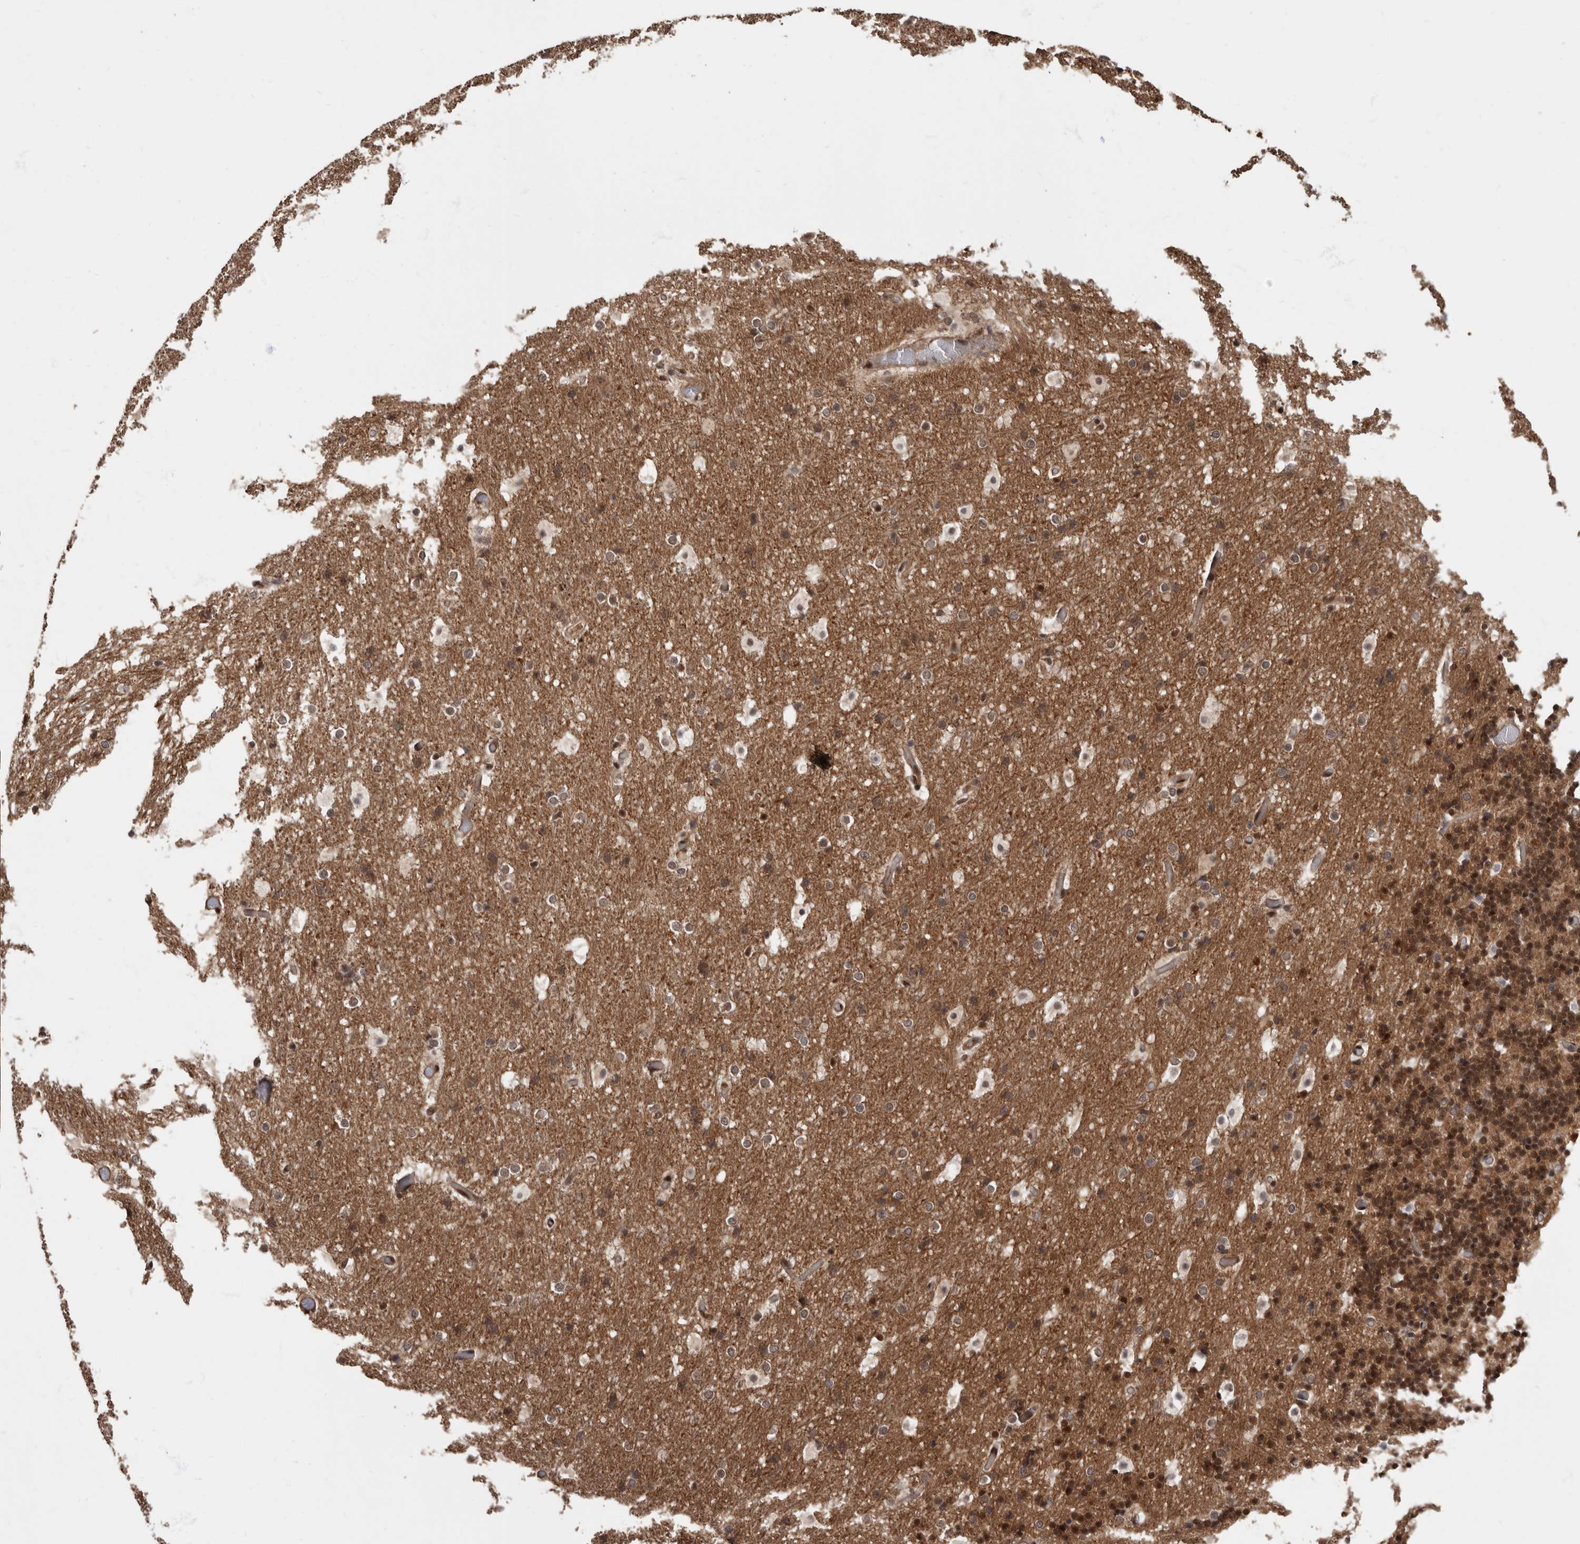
{"staining": {"intensity": "moderate", "quantity": ">75%", "location": "cytoplasmic/membranous,nuclear"}, "tissue": "cerebellum", "cell_type": "Cells in granular layer", "image_type": "normal", "snomed": [{"axis": "morphology", "description": "Normal tissue, NOS"}, {"axis": "topography", "description": "Cerebellum"}], "caption": "Immunohistochemistry image of unremarkable cerebellum: human cerebellum stained using immunohistochemistry shows medium levels of moderate protein expression localized specifically in the cytoplasmic/membranous,nuclear of cells in granular layer, appearing as a cytoplasmic/membranous,nuclear brown color.", "gene": "AKT3", "patient": {"sex": "male", "age": 57}}